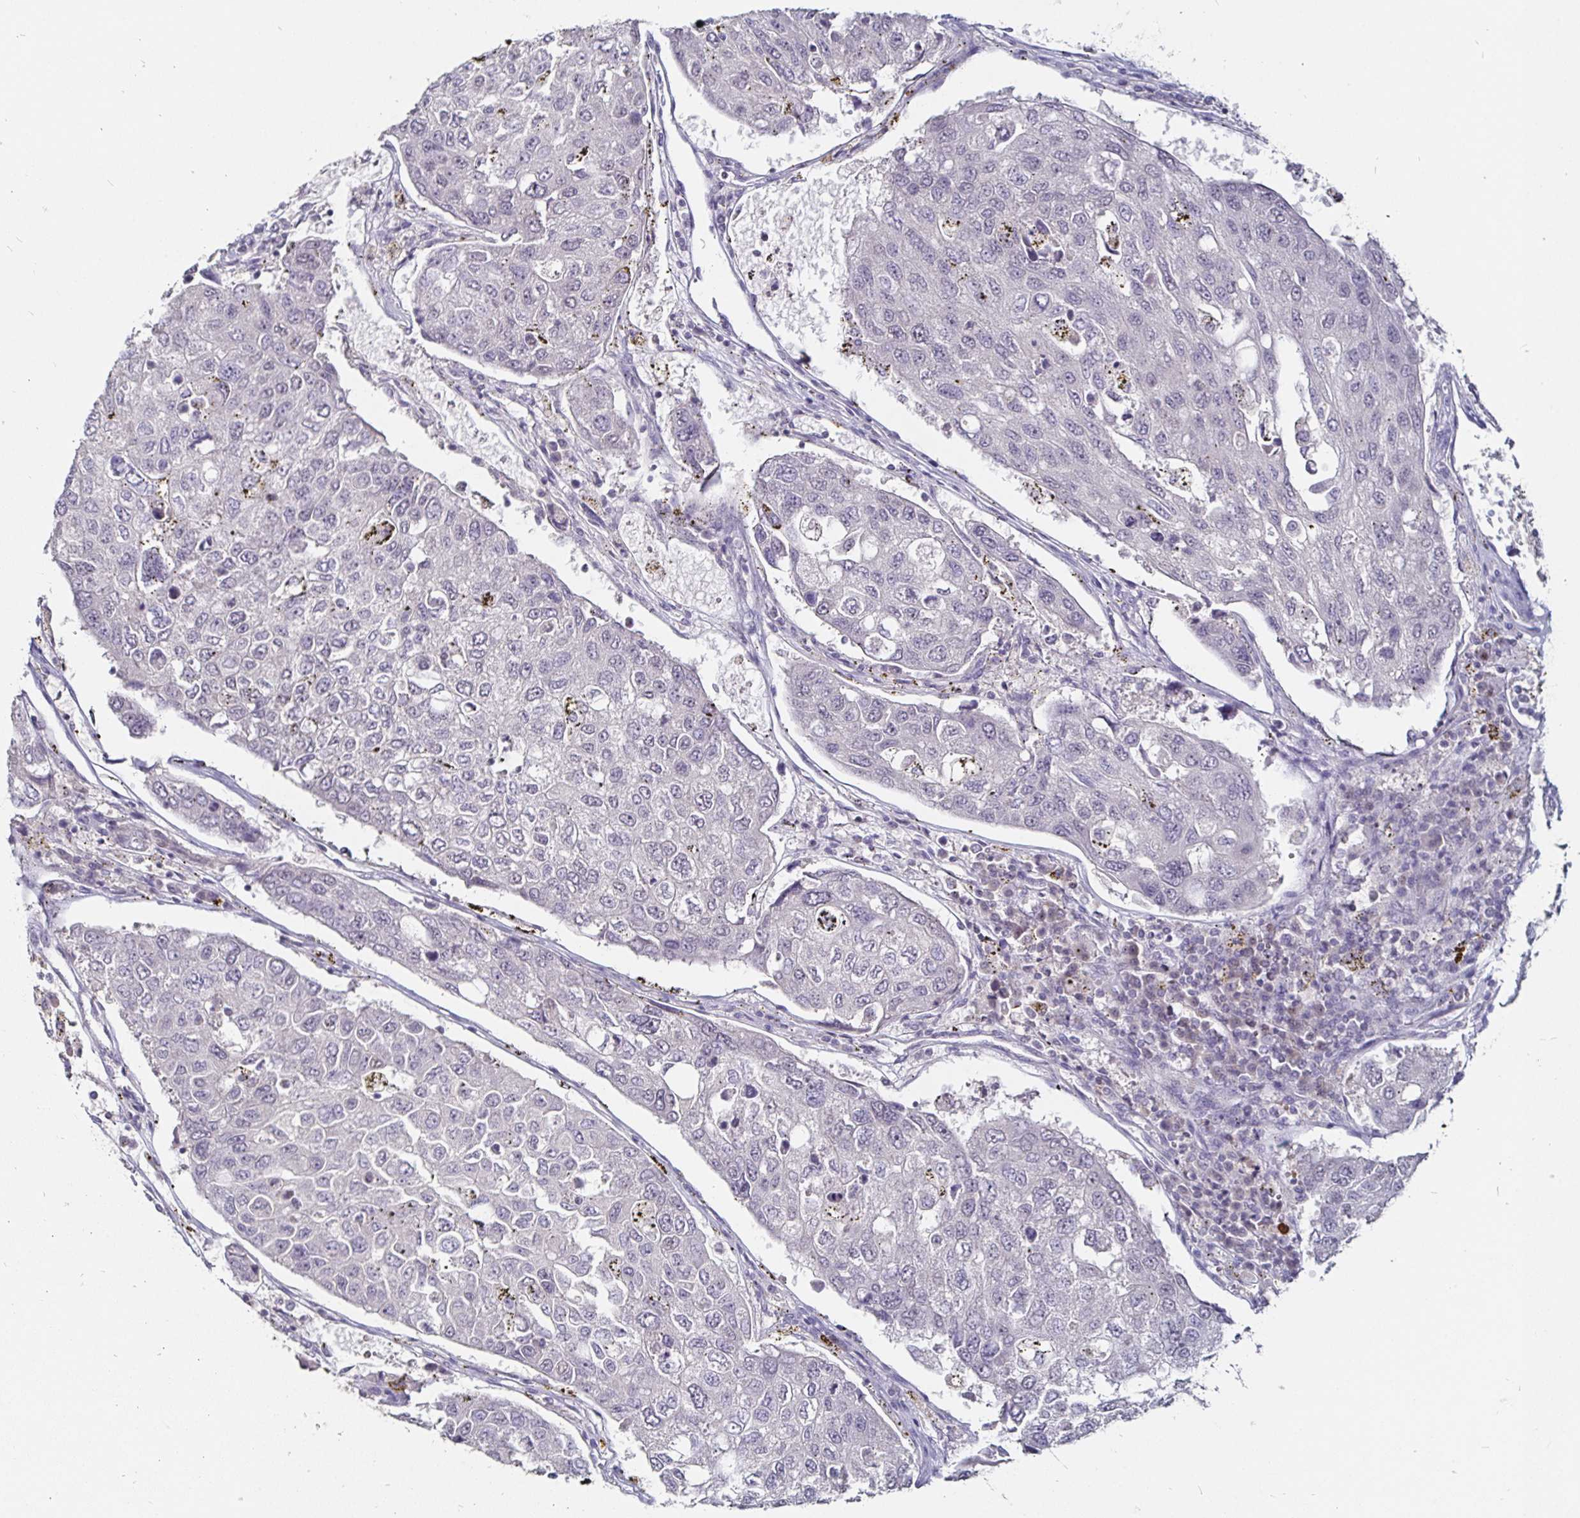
{"staining": {"intensity": "negative", "quantity": "none", "location": "none"}, "tissue": "urothelial cancer", "cell_type": "Tumor cells", "image_type": "cancer", "snomed": [{"axis": "morphology", "description": "Urothelial carcinoma, High grade"}, {"axis": "topography", "description": "Lymph node"}, {"axis": "topography", "description": "Urinary bladder"}], "caption": "Histopathology image shows no protein positivity in tumor cells of high-grade urothelial carcinoma tissue.", "gene": "FAIM2", "patient": {"sex": "male", "age": 51}}